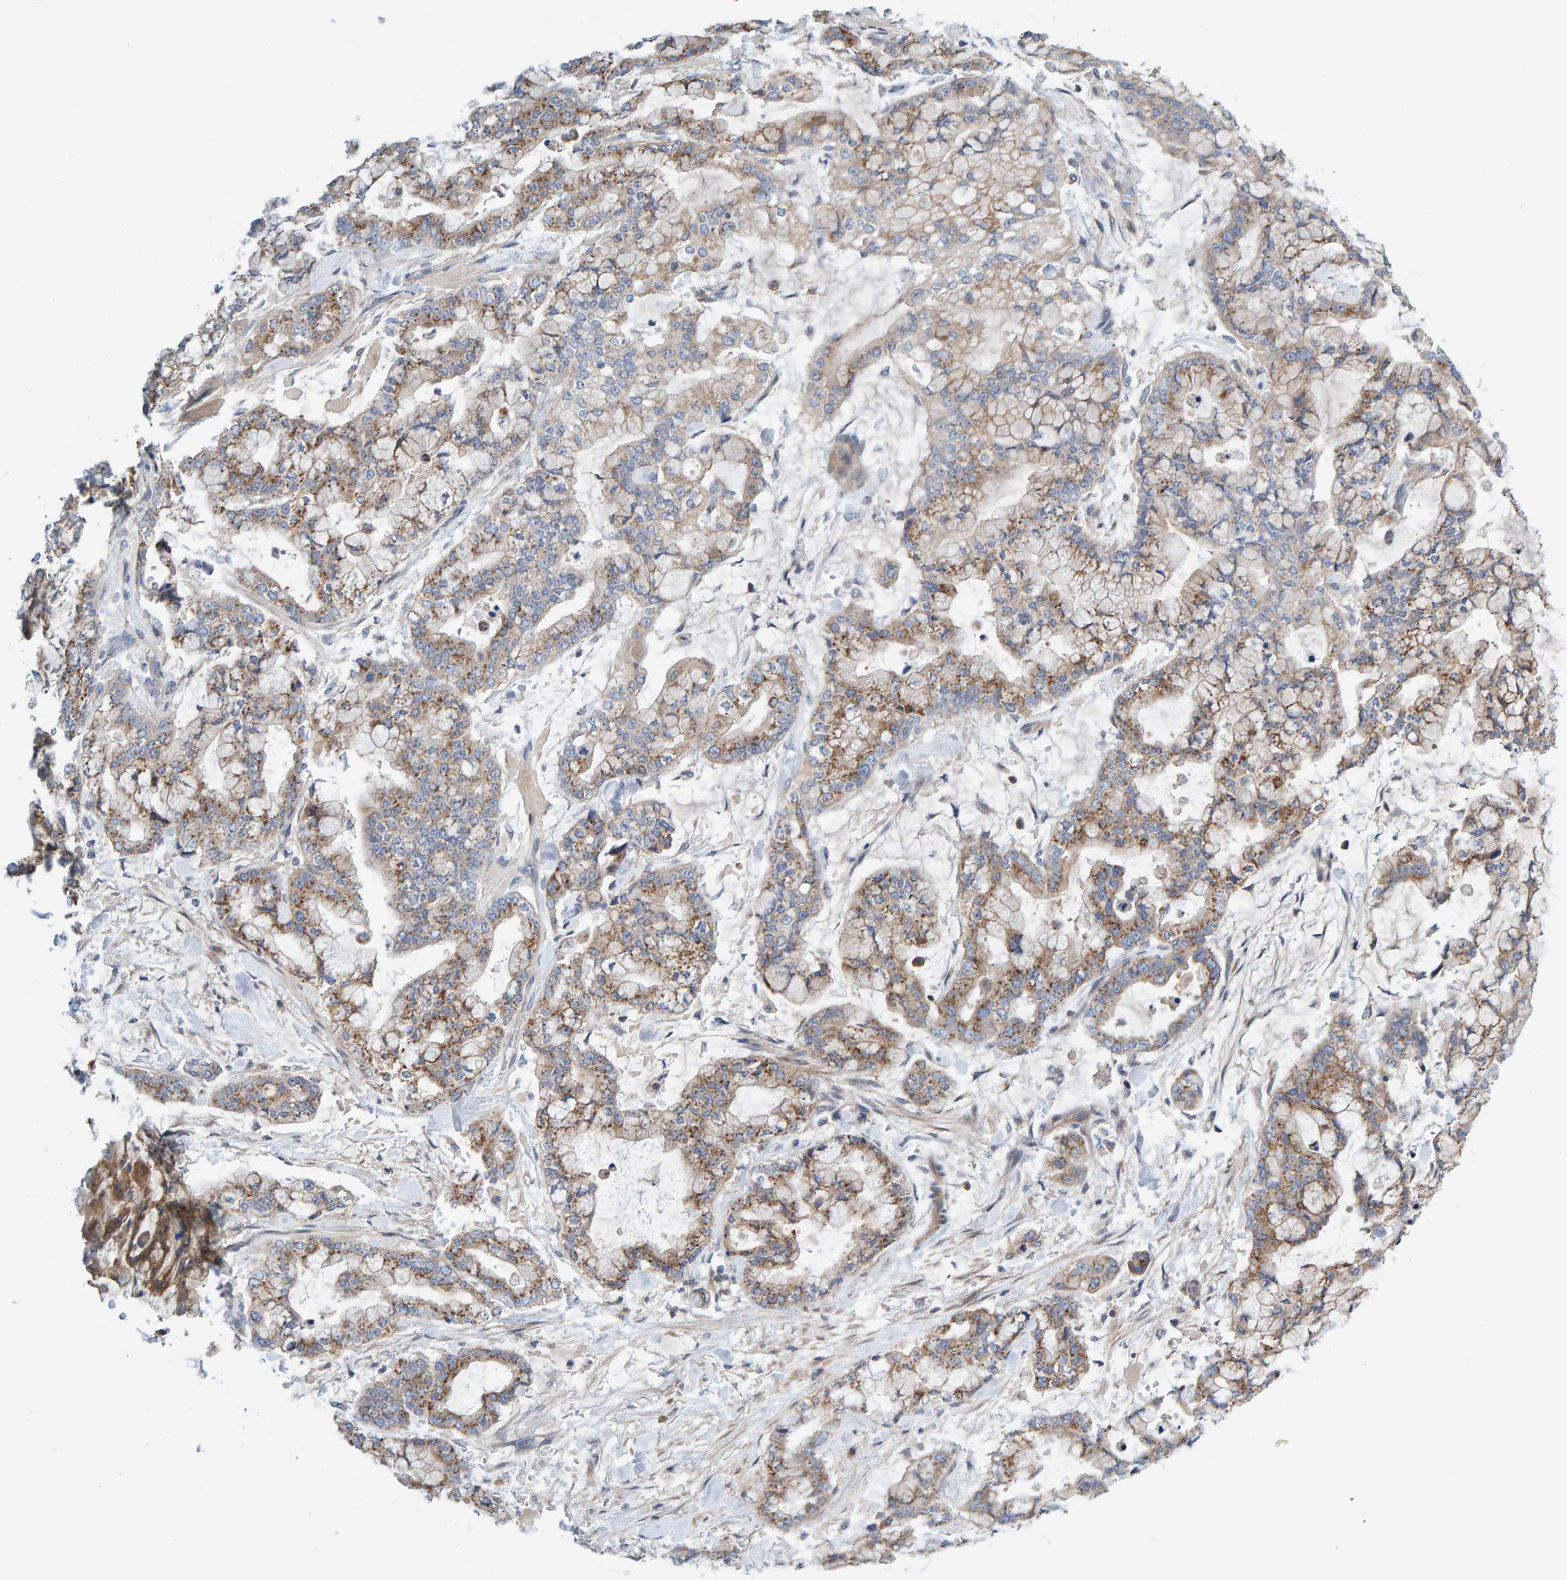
{"staining": {"intensity": "moderate", "quantity": ">75%", "location": "cytoplasmic/membranous"}, "tissue": "stomach cancer", "cell_type": "Tumor cells", "image_type": "cancer", "snomed": [{"axis": "morphology", "description": "Normal tissue, NOS"}, {"axis": "morphology", "description": "Adenocarcinoma, NOS"}, {"axis": "topography", "description": "Stomach, upper"}, {"axis": "topography", "description": "Stomach"}], "caption": "Tumor cells exhibit medium levels of moderate cytoplasmic/membranous positivity in approximately >75% of cells in human stomach cancer.", "gene": "CCM2", "patient": {"sex": "male", "age": 76}}